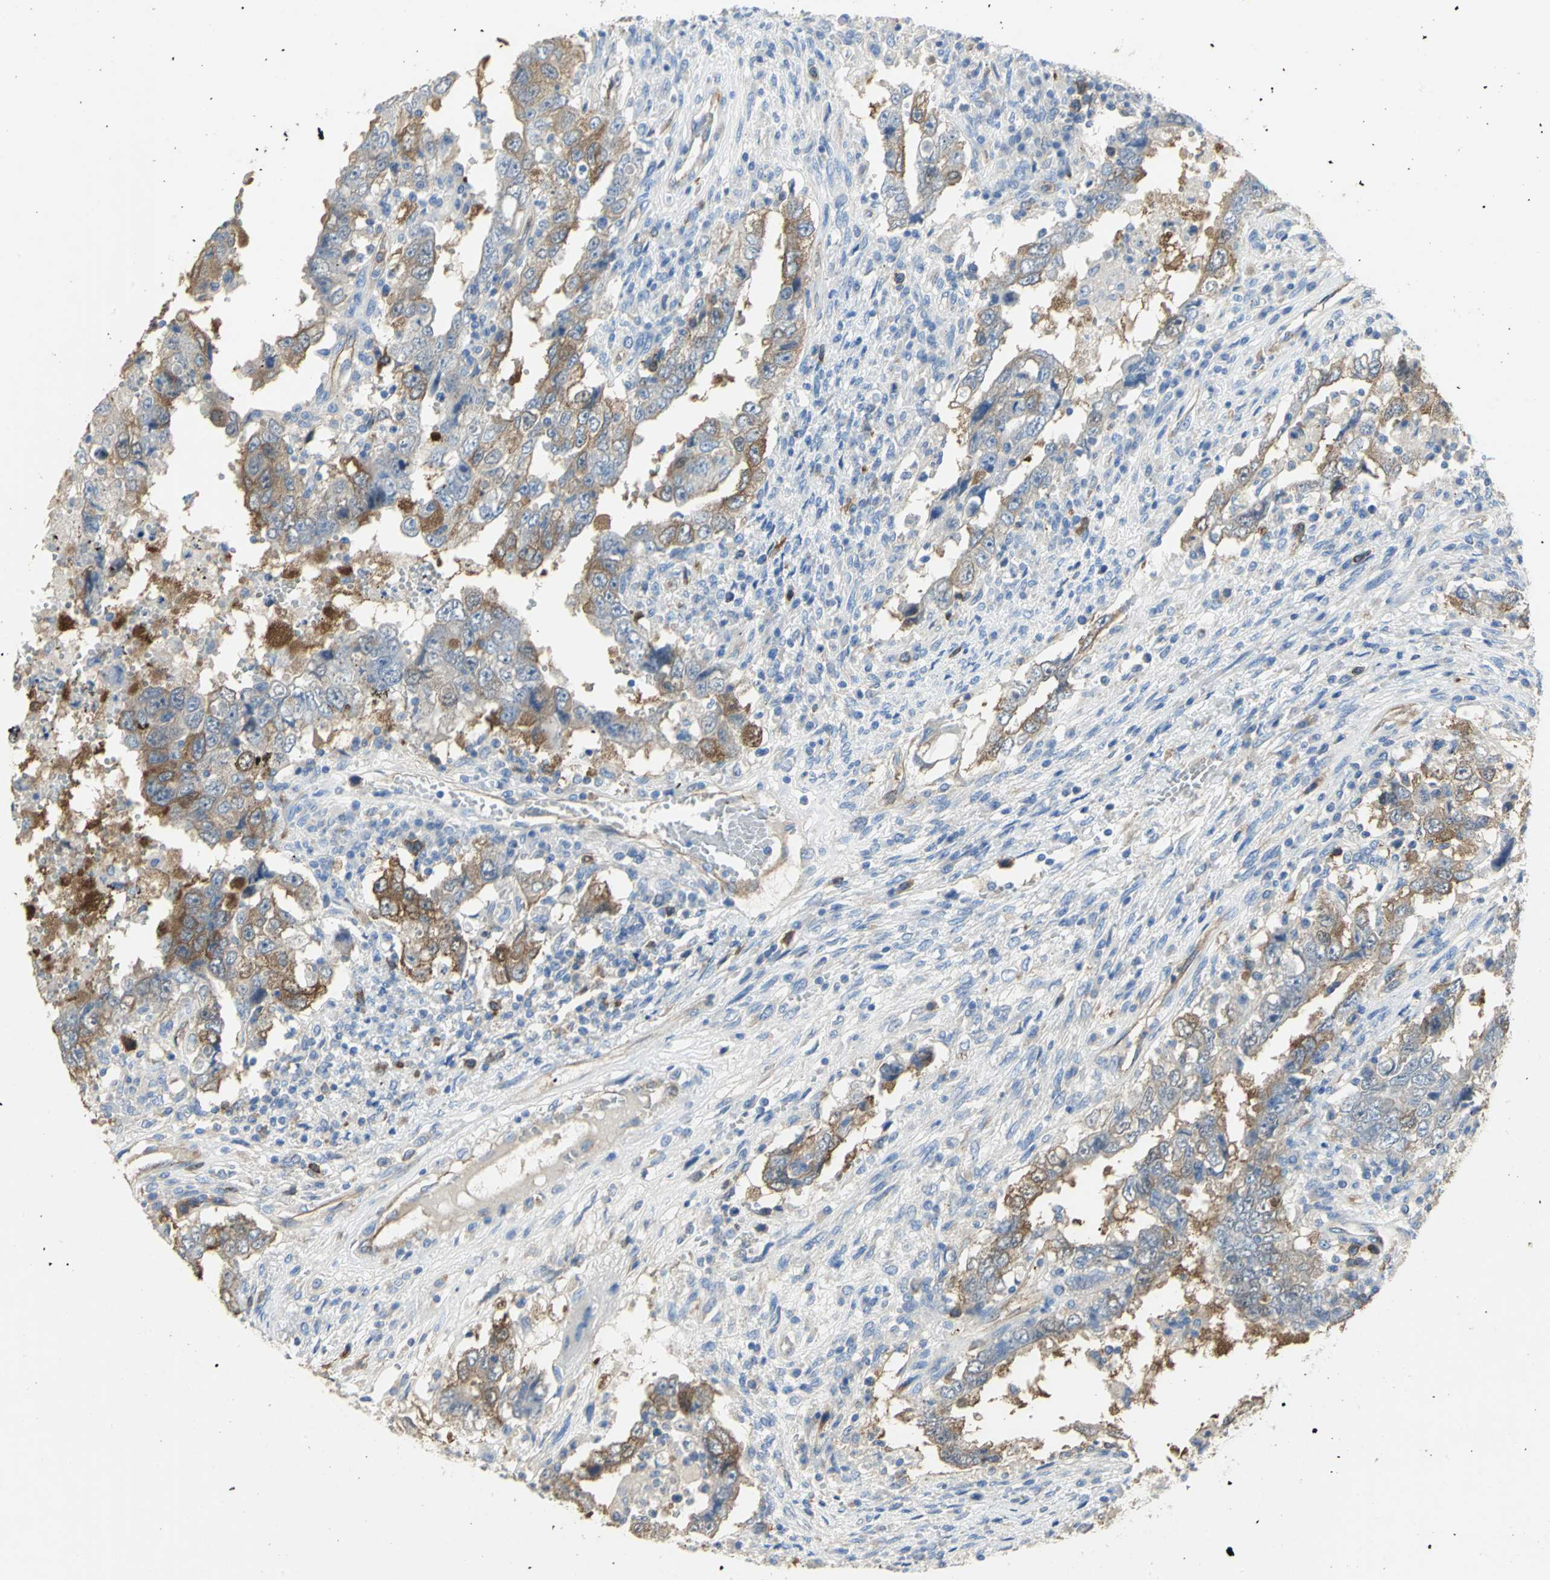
{"staining": {"intensity": "strong", "quantity": "25%-75%", "location": "cytoplasmic/membranous"}, "tissue": "testis cancer", "cell_type": "Tumor cells", "image_type": "cancer", "snomed": [{"axis": "morphology", "description": "Carcinoma, Embryonal, NOS"}, {"axis": "topography", "description": "Testis"}], "caption": "Immunohistochemical staining of testis embryonal carcinoma displays strong cytoplasmic/membranous protein expression in about 25%-75% of tumor cells. The staining was performed using DAB (3,3'-diaminobenzidine) to visualize the protein expression in brown, while the nuclei were stained in blue with hematoxylin (Magnification: 20x).", "gene": "DLGAP5", "patient": {"sex": "male", "age": 26}}